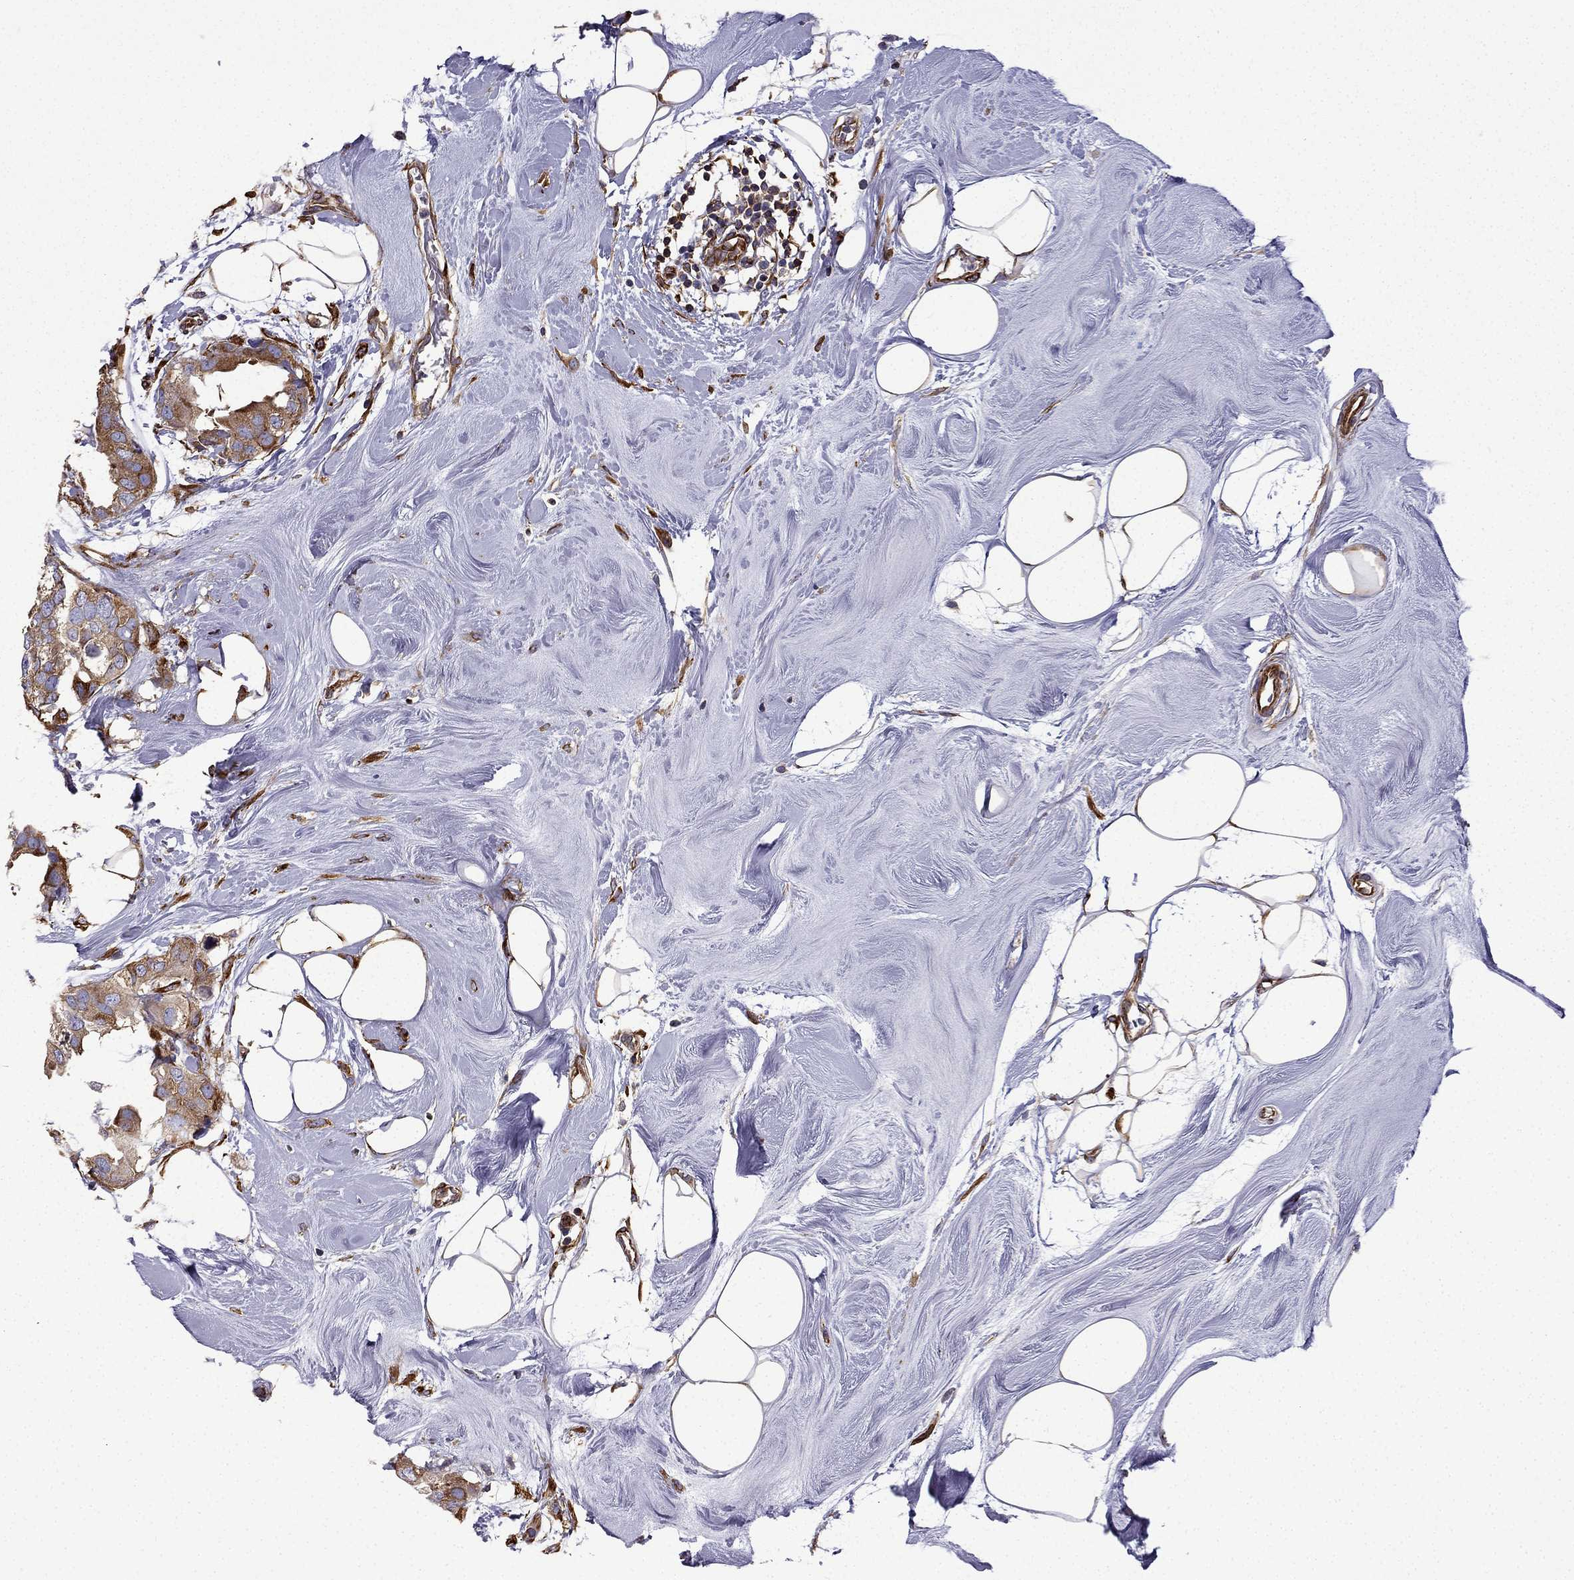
{"staining": {"intensity": "moderate", "quantity": ">75%", "location": "cytoplasmic/membranous"}, "tissue": "breast cancer", "cell_type": "Tumor cells", "image_type": "cancer", "snomed": [{"axis": "morphology", "description": "Normal tissue, NOS"}, {"axis": "morphology", "description": "Duct carcinoma"}, {"axis": "topography", "description": "Breast"}], "caption": "An image of human breast infiltrating ductal carcinoma stained for a protein shows moderate cytoplasmic/membranous brown staining in tumor cells.", "gene": "MAP4", "patient": {"sex": "female", "age": 40}}